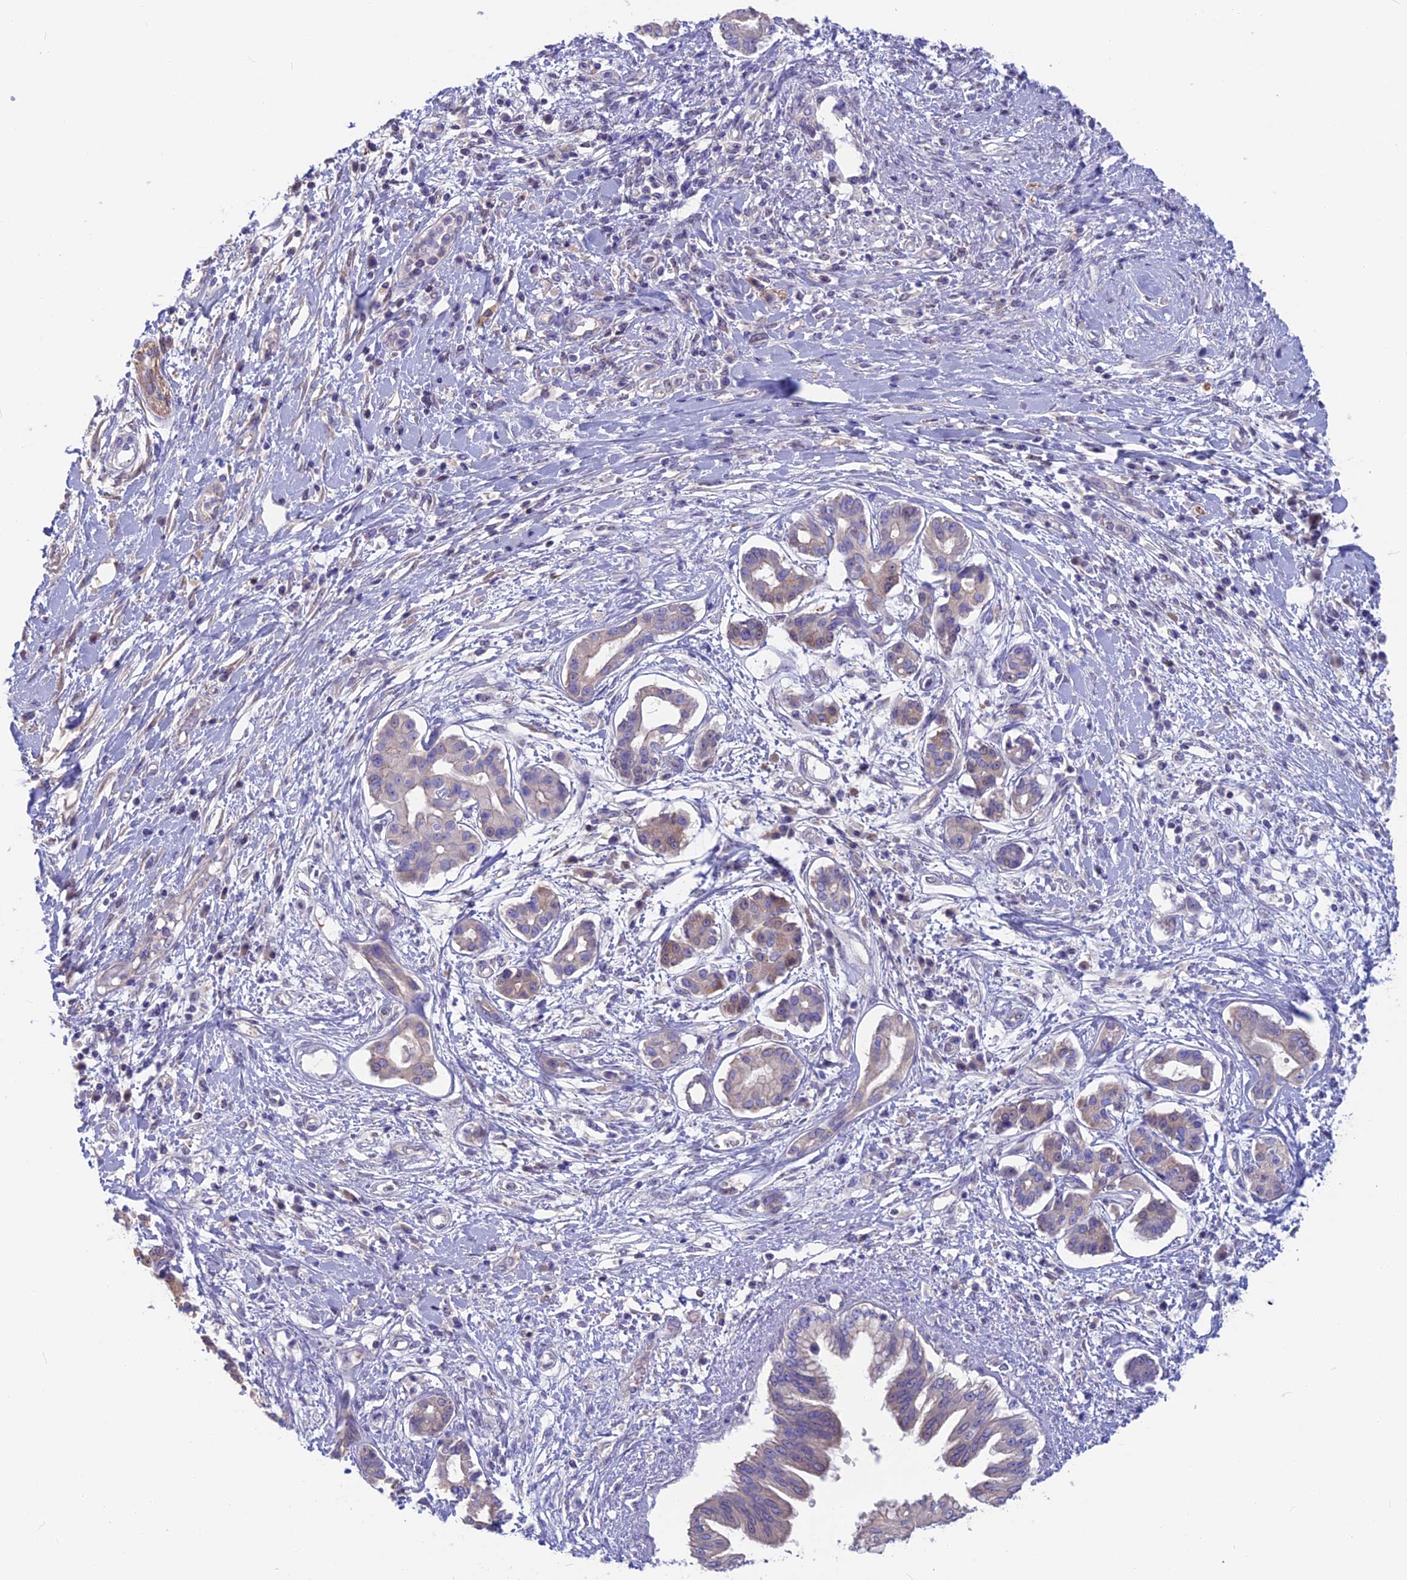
{"staining": {"intensity": "negative", "quantity": "none", "location": "none"}, "tissue": "pancreatic cancer", "cell_type": "Tumor cells", "image_type": "cancer", "snomed": [{"axis": "morphology", "description": "Adenocarcinoma, NOS"}, {"axis": "topography", "description": "Pancreas"}], "caption": "Micrograph shows no significant protein staining in tumor cells of adenocarcinoma (pancreatic).", "gene": "SNAP91", "patient": {"sex": "female", "age": 56}}